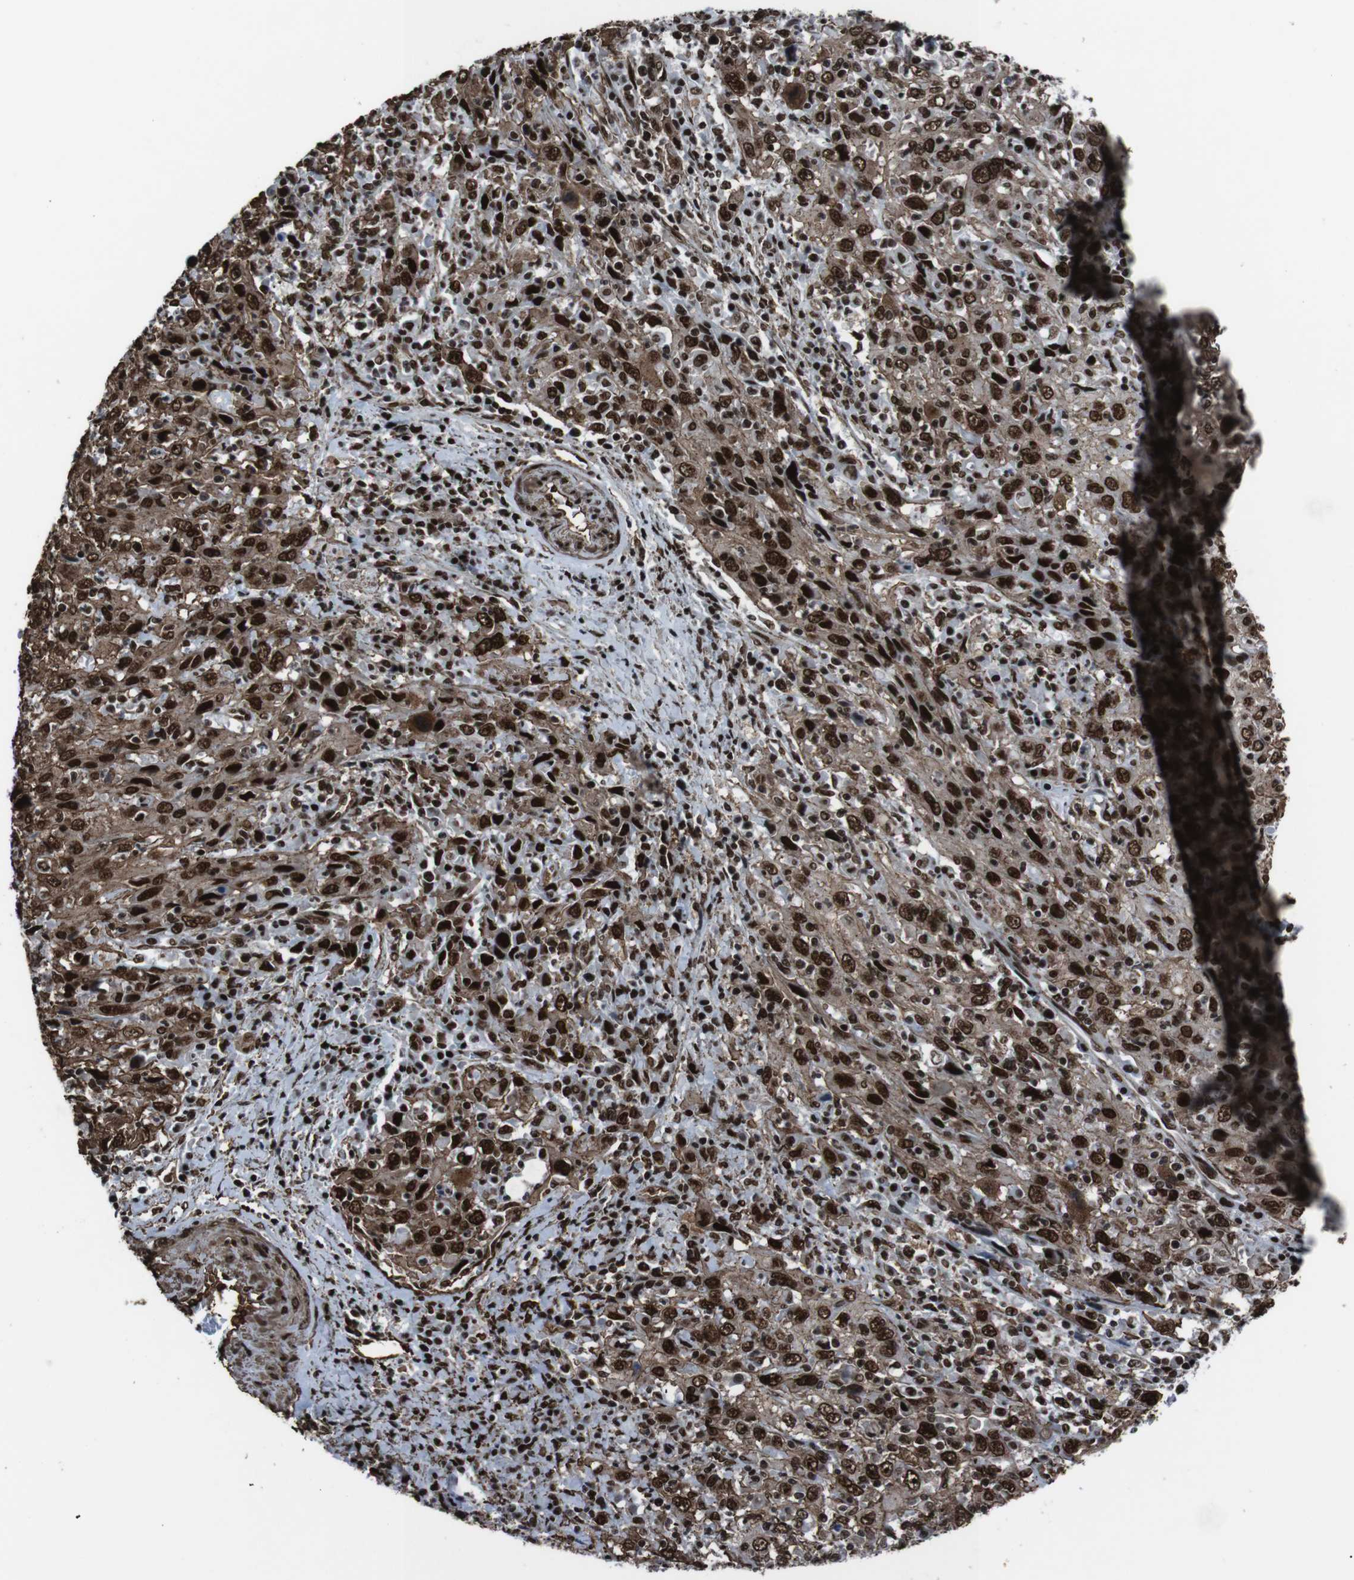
{"staining": {"intensity": "strong", "quantity": ">75%", "location": "cytoplasmic/membranous,nuclear"}, "tissue": "cervical cancer", "cell_type": "Tumor cells", "image_type": "cancer", "snomed": [{"axis": "morphology", "description": "Squamous cell carcinoma, NOS"}, {"axis": "topography", "description": "Cervix"}], "caption": "Protein expression analysis of squamous cell carcinoma (cervical) demonstrates strong cytoplasmic/membranous and nuclear expression in approximately >75% of tumor cells. (brown staining indicates protein expression, while blue staining denotes nuclei).", "gene": "HNRNPU", "patient": {"sex": "female", "age": 46}}